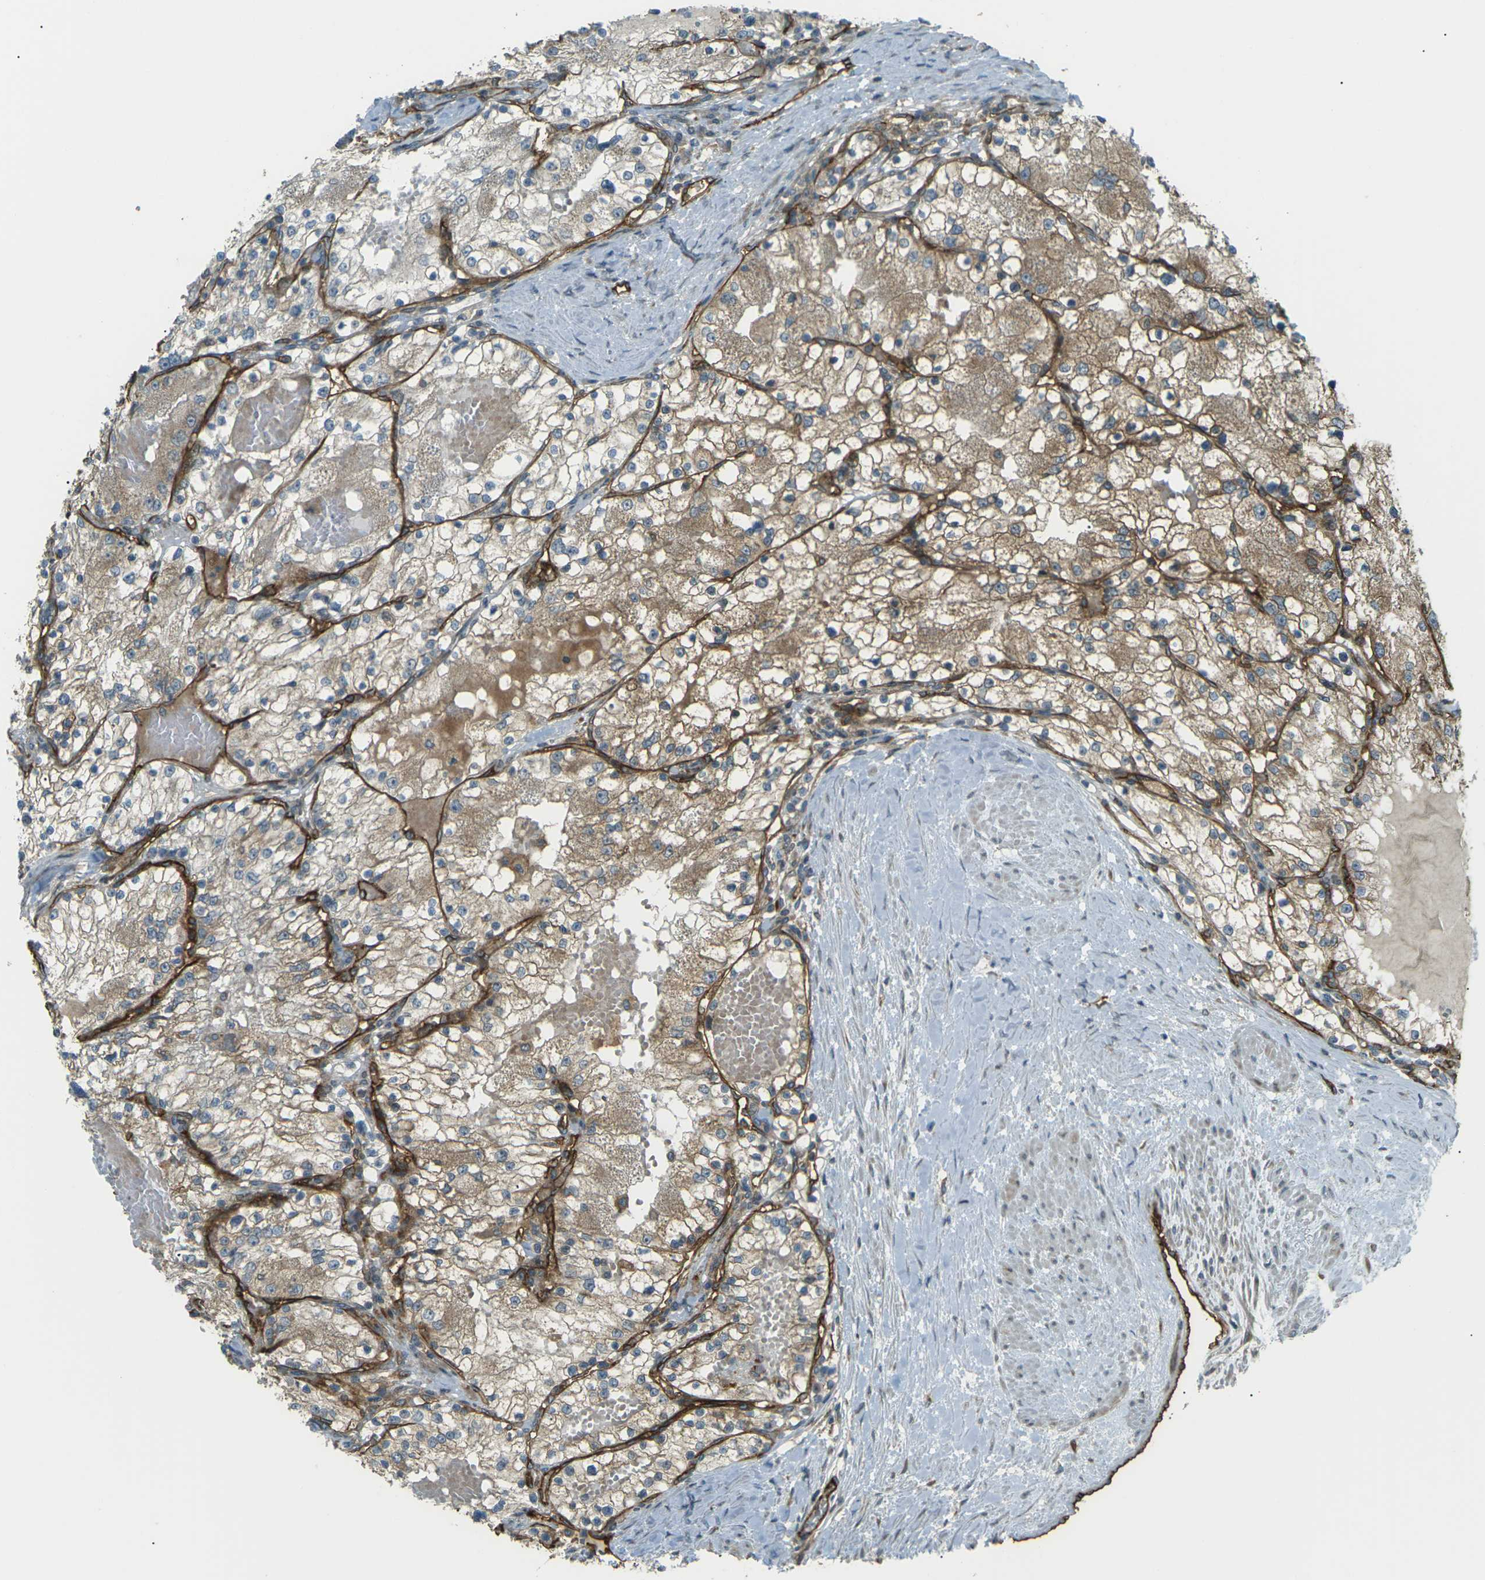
{"staining": {"intensity": "weak", "quantity": "25%-75%", "location": "cytoplasmic/membranous"}, "tissue": "renal cancer", "cell_type": "Tumor cells", "image_type": "cancer", "snomed": [{"axis": "morphology", "description": "Adenocarcinoma, NOS"}, {"axis": "topography", "description": "Kidney"}], "caption": "Tumor cells exhibit low levels of weak cytoplasmic/membranous positivity in about 25%-75% of cells in human renal adenocarcinoma.", "gene": "S1PR1", "patient": {"sex": "male", "age": 68}}